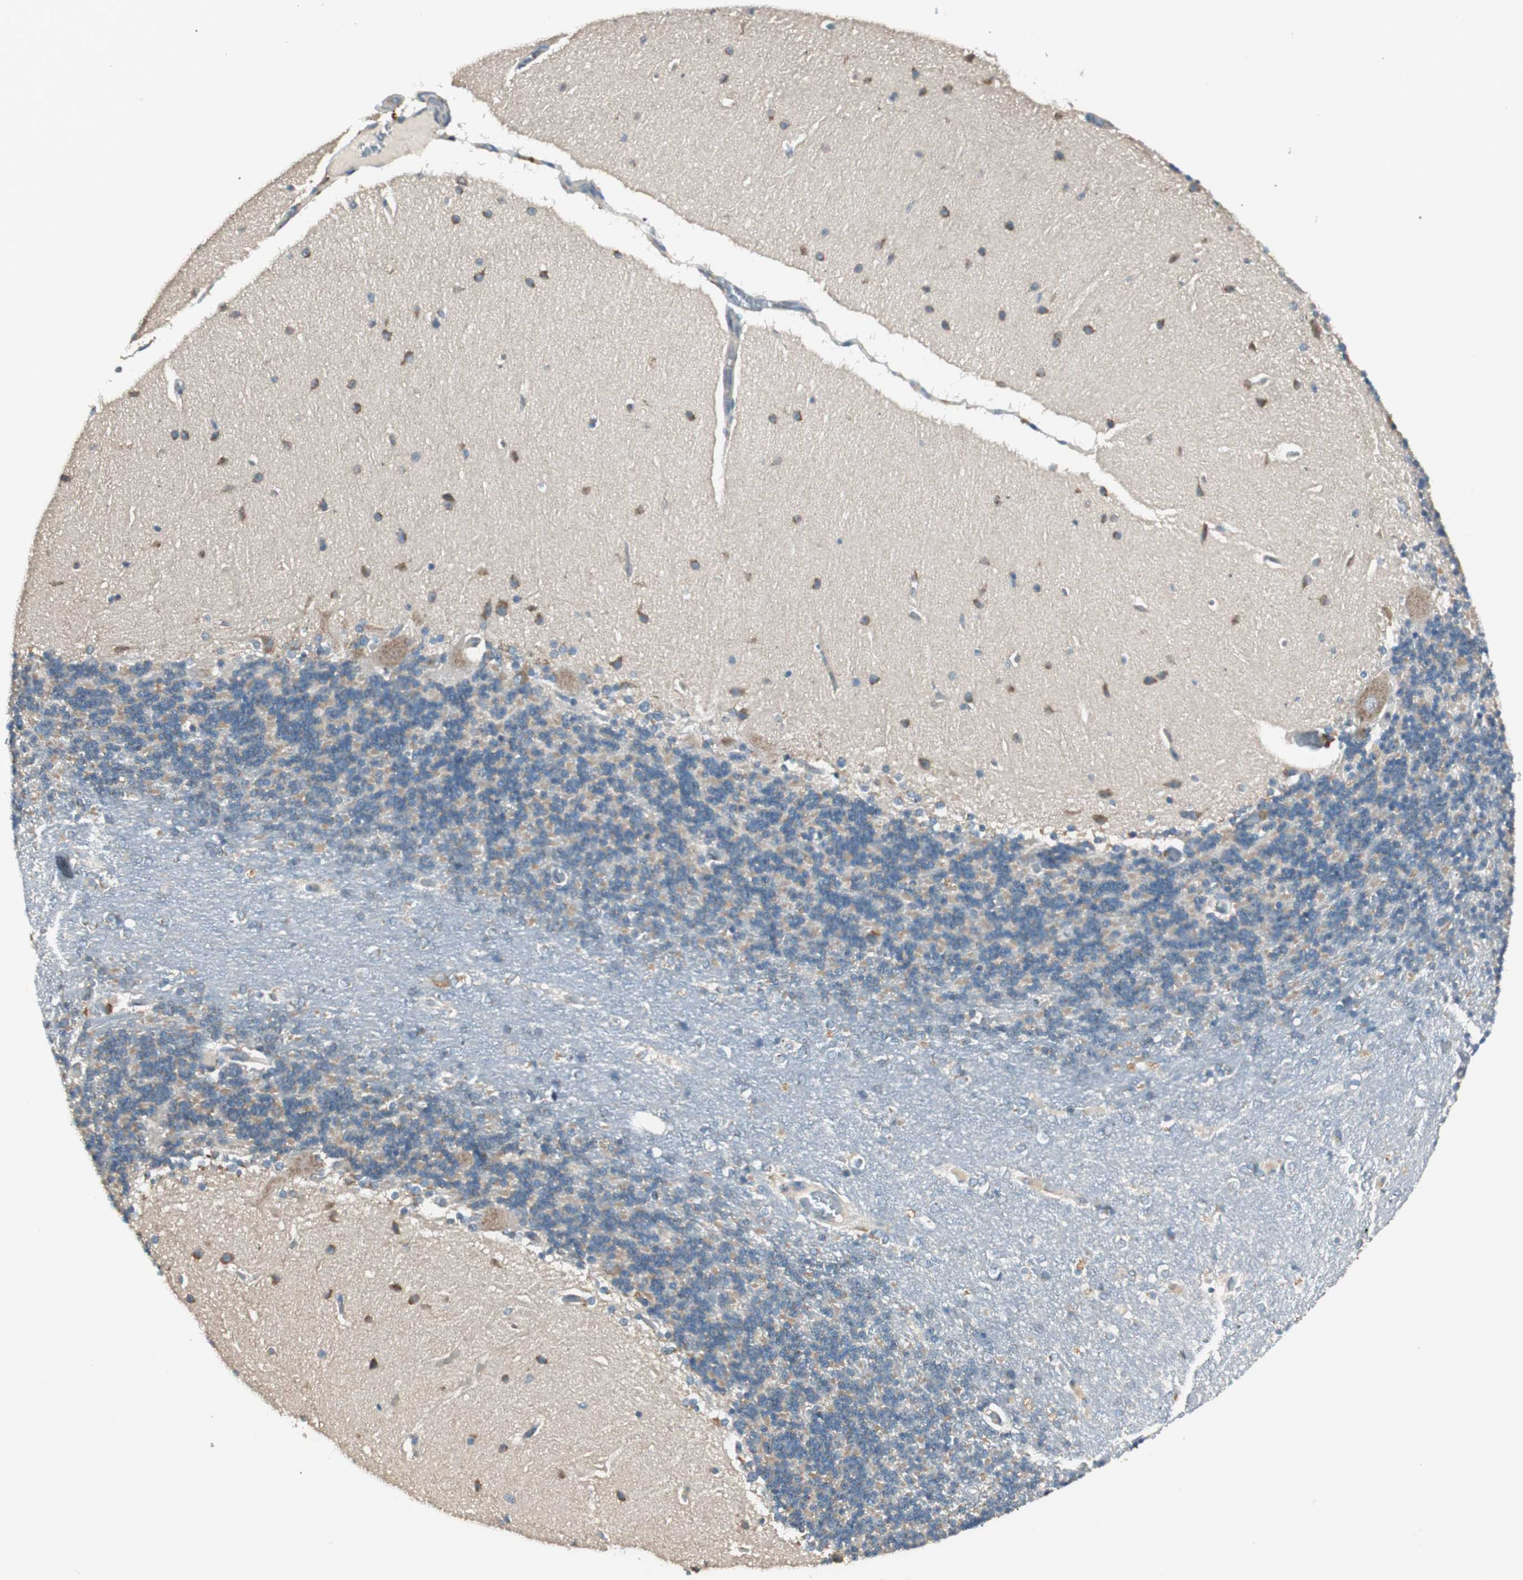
{"staining": {"intensity": "moderate", "quantity": "25%-75%", "location": "cytoplasmic/membranous"}, "tissue": "cerebellum", "cell_type": "Cells in granular layer", "image_type": "normal", "snomed": [{"axis": "morphology", "description": "Normal tissue, NOS"}, {"axis": "topography", "description": "Cerebellum"}], "caption": "A high-resolution micrograph shows immunohistochemistry staining of normal cerebellum, which displays moderate cytoplasmic/membranous positivity in approximately 25%-75% of cells in granular layer.", "gene": "SEC16A", "patient": {"sex": "female", "age": 54}}